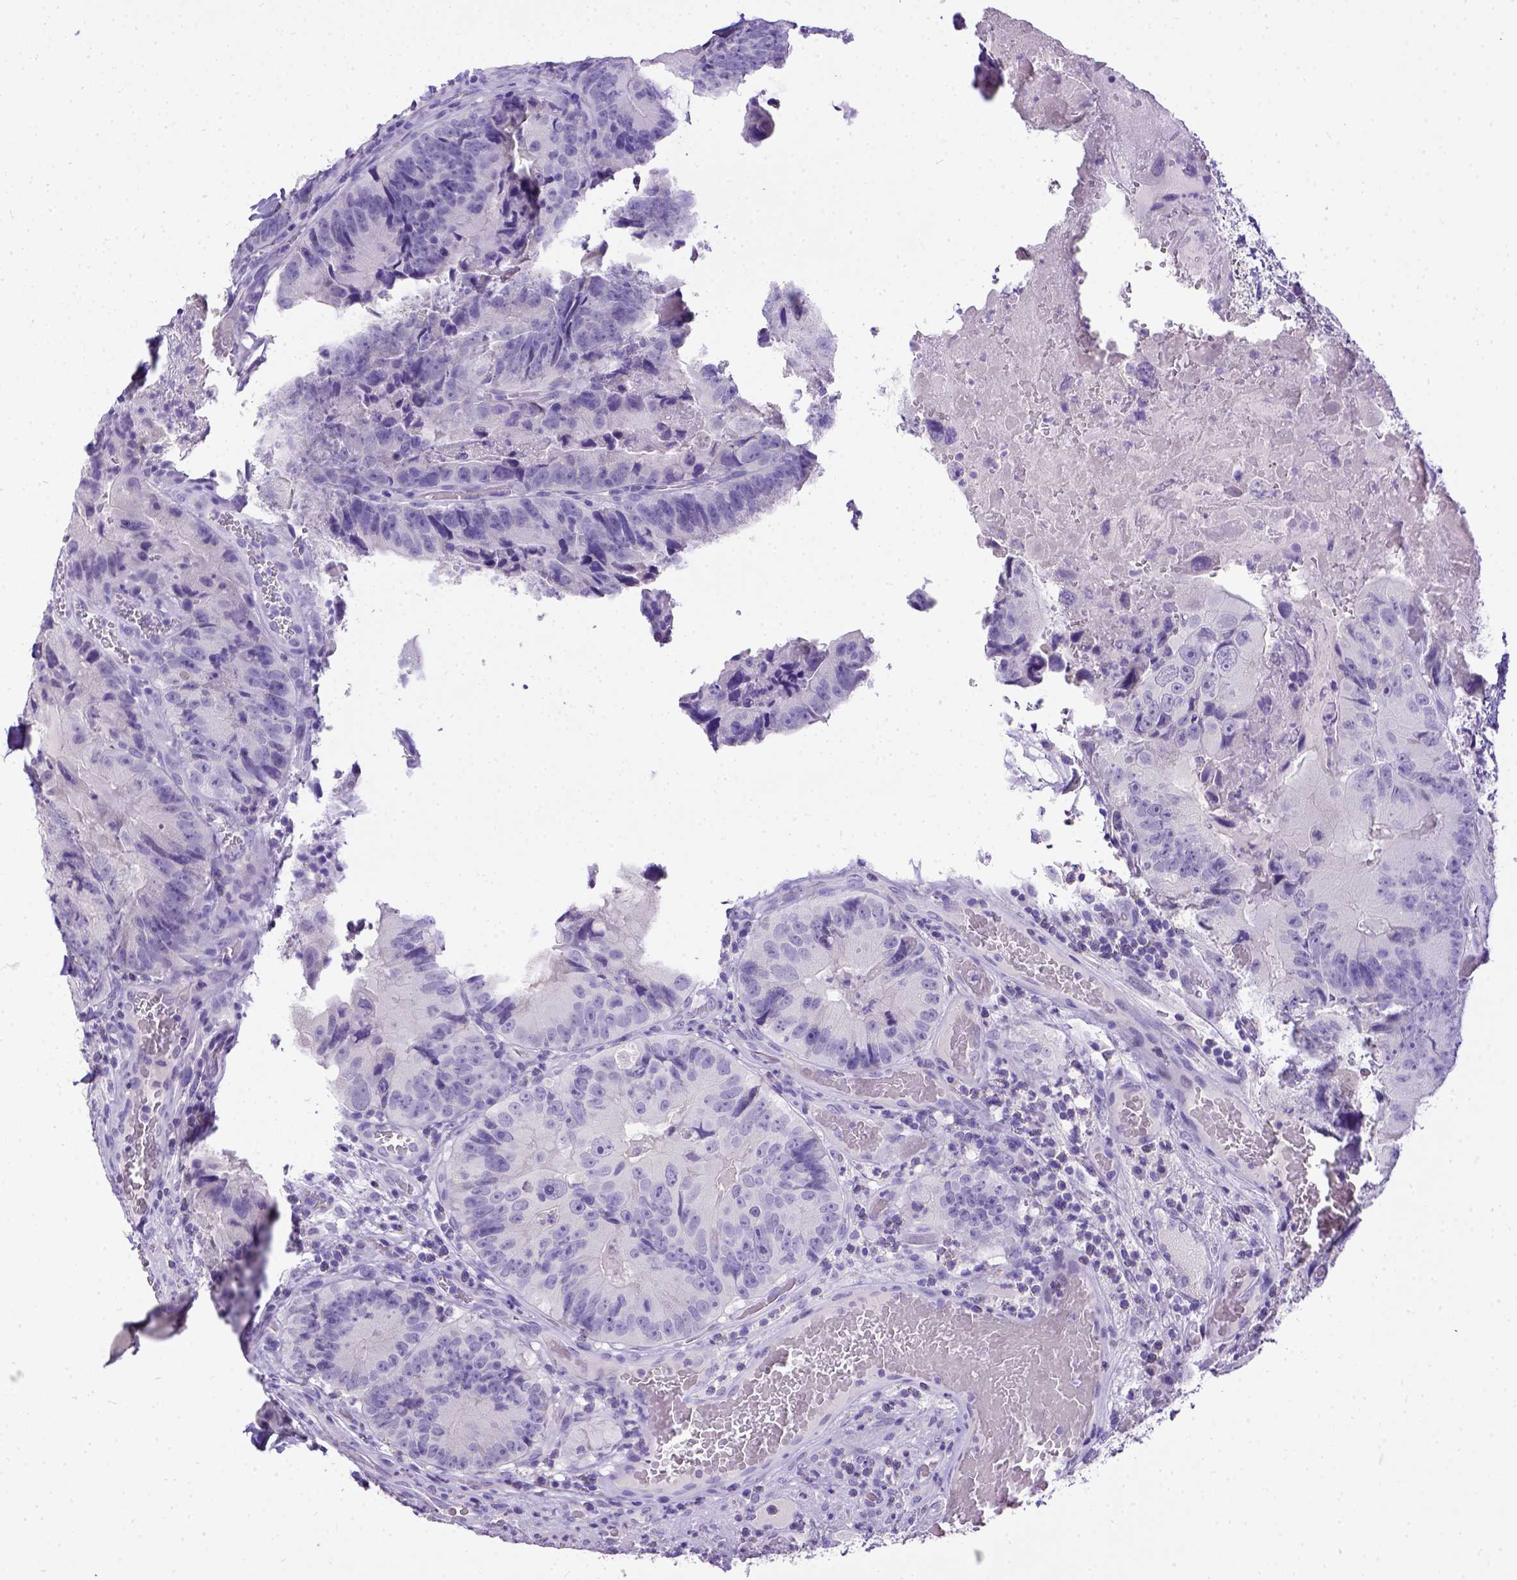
{"staining": {"intensity": "negative", "quantity": "none", "location": "none"}, "tissue": "colorectal cancer", "cell_type": "Tumor cells", "image_type": "cancer", "snomed": [{"axis": "morphology", "description": "Adenocarcinoma, NOS"}, {"axis": "topography", "description": "Colon"}], "caption": "The IHC micrograph has no significant positivity in tumor cells of colorectal cancer (adenocarcinoma) tissue. The staining is performed using DAB brown chromogen with nuclei counter-stained in using hematoxylin.", "gene": "ESR1", "patient": {"sex": "female", "age": 86}}